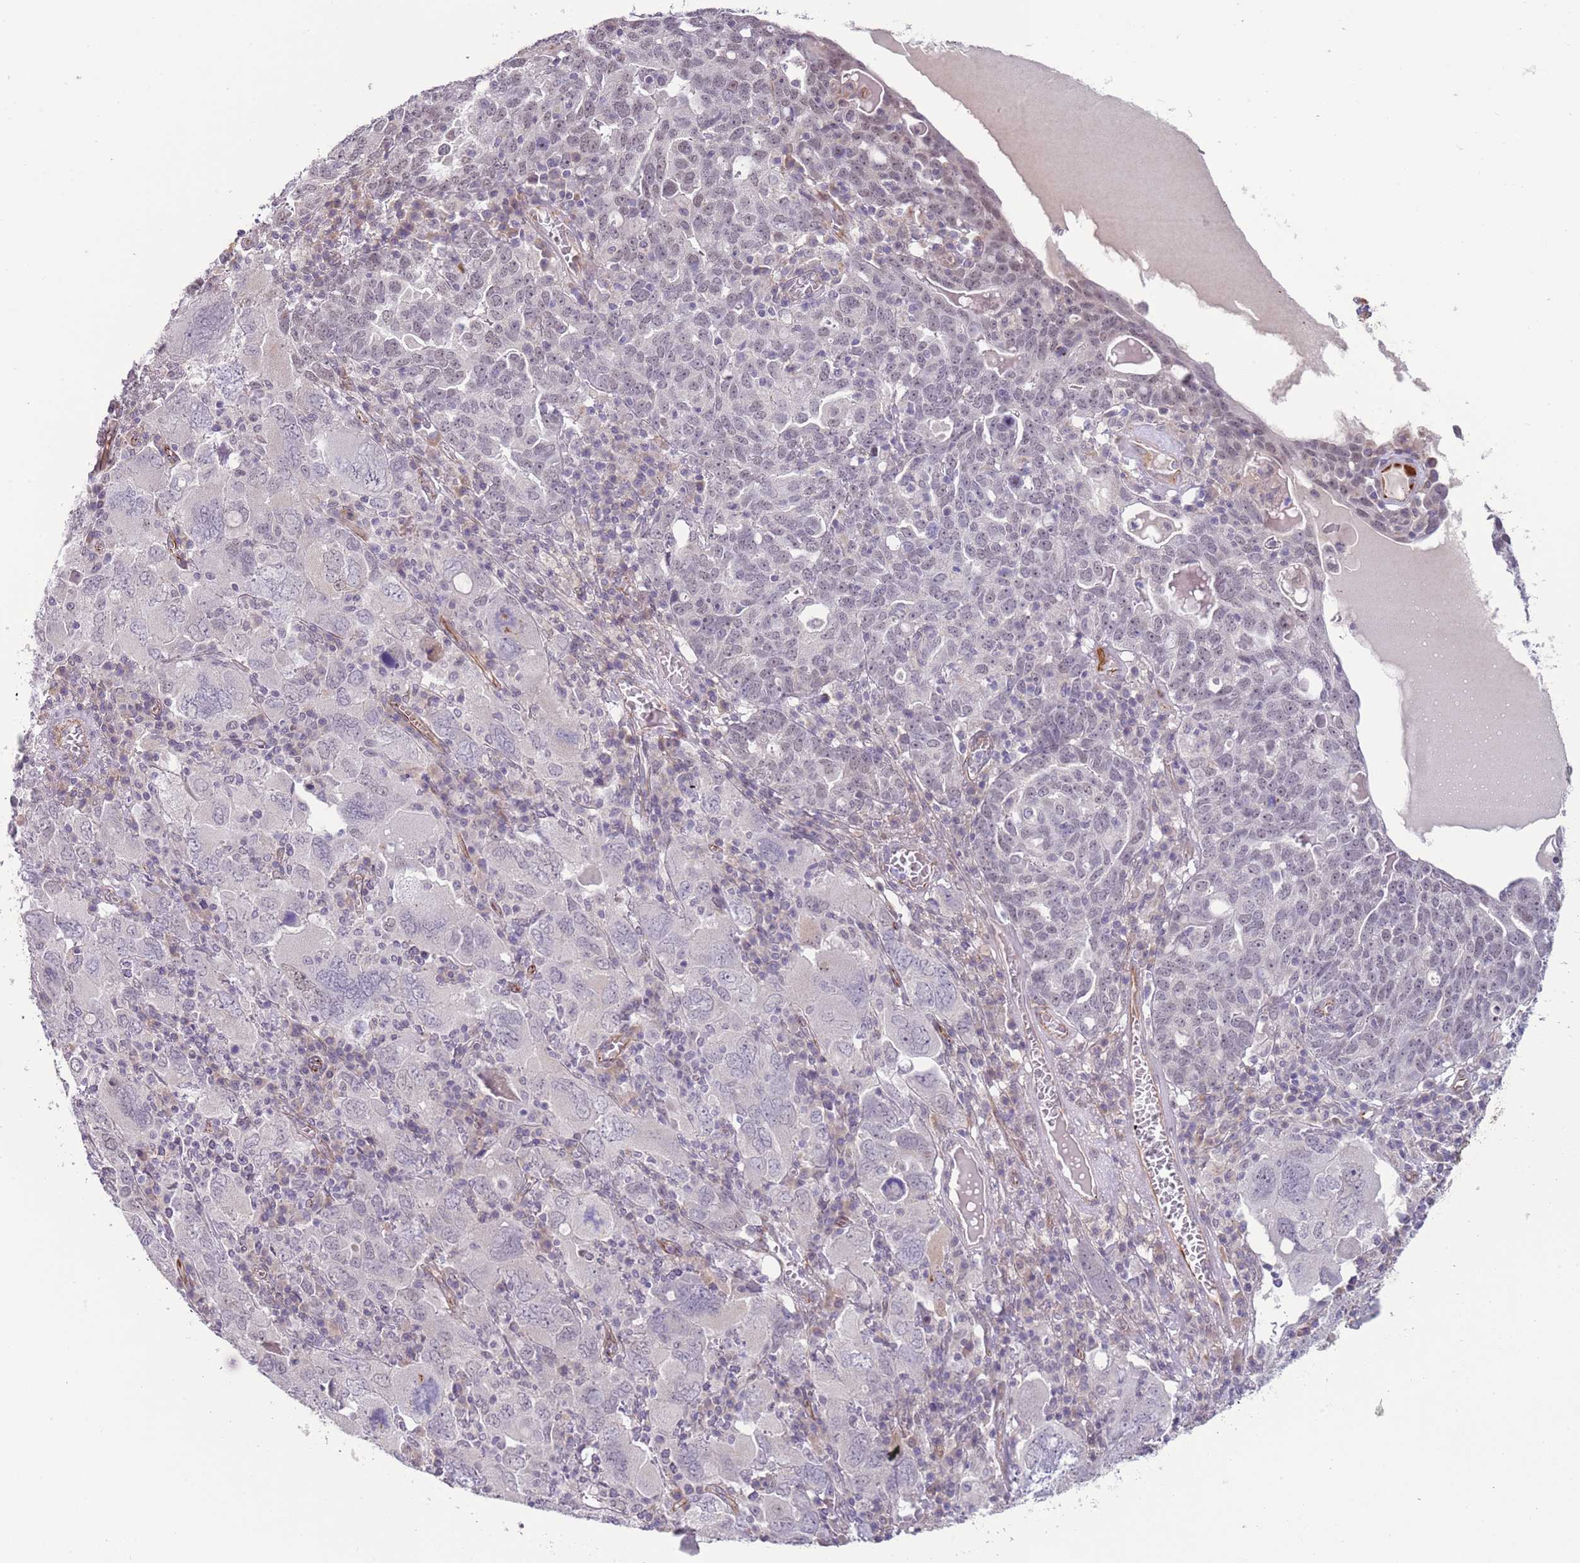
{"staining": {"intensity": "negative", "quantity": "none", "location": "none"}, "tissue": "ovarian cancer", "cell_type": "Tumor cells", "image_type": "cancer", "snomed": [{"axis": "morphology", "description": "Carcinoma, endometroid"}, {"axis": "topography", "description": "Ovary"}], "caption": "The histopathology image shows no staining of tumor cells in ovarian cancer. (Brightfield microscopy of DAB (3,3'-diaminobenzidine) immunohistochemistry at high magnification).", "gene": "NBPF3", "patient": {"sex": "female", "age": 62}}